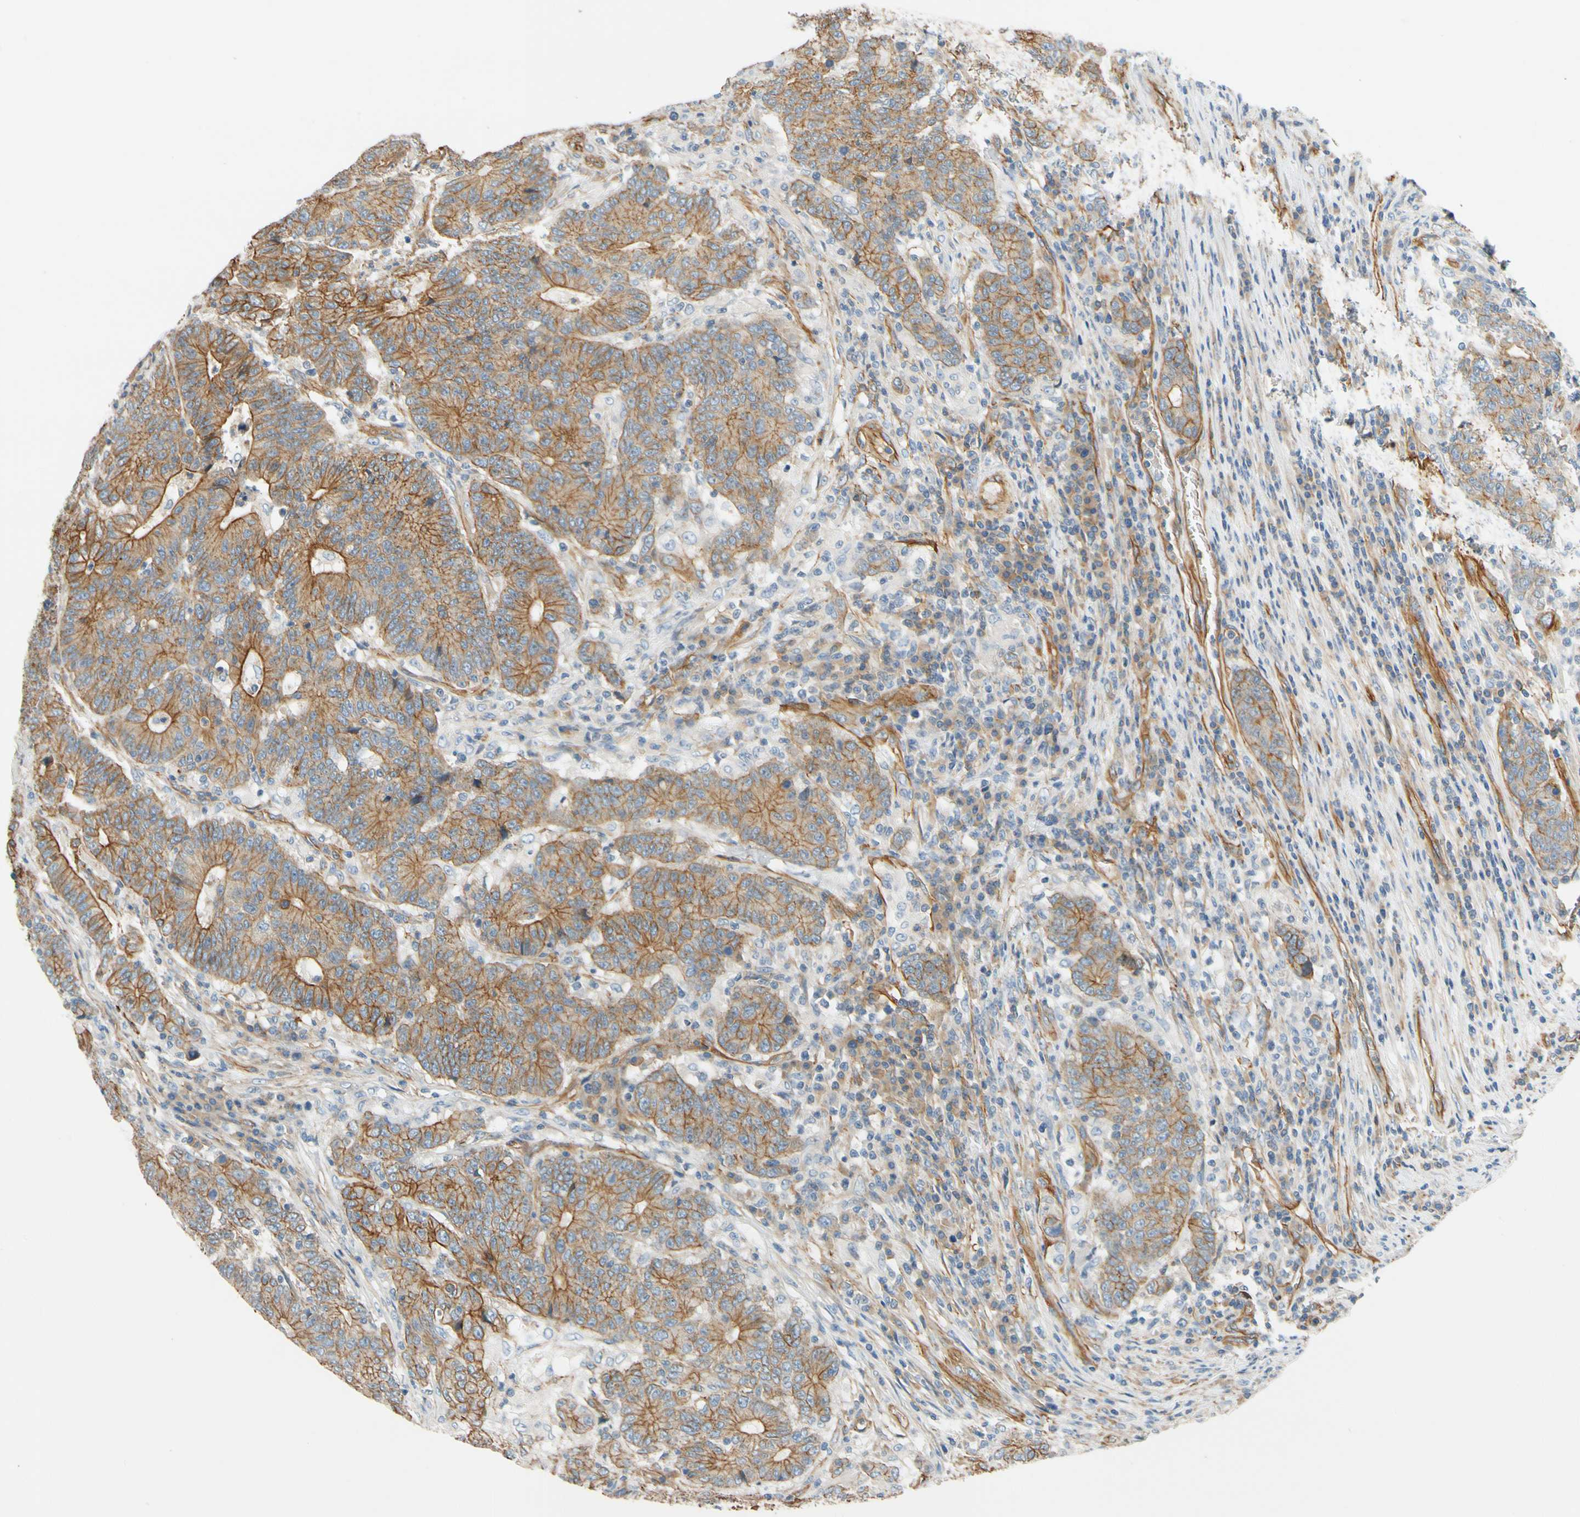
{"staining": {"intensity": "moderate", "quantity": ">75%", "location": "cytoplasmic/membranous"}, "tissue": "colorectal cancer", "cell_type": "Tumor cells", "image_type": "cancer", "snomed": [{"axis": "morphology", "description": "Normal tissue, NOS"}, {"axis": "morphology", "description": "Adenocarcinoma, NOS"}, {"axis": "topography", "description": "Colon"}], "caption": "About >75% of tumor cells in human colorectal cancer demonstrate moderate cytoplasmic/membranous protein expression as visualized by brown immunohistochemical staining.", "gene": "SPTAN1", "patient": {"sex": "female", "age": 75}}